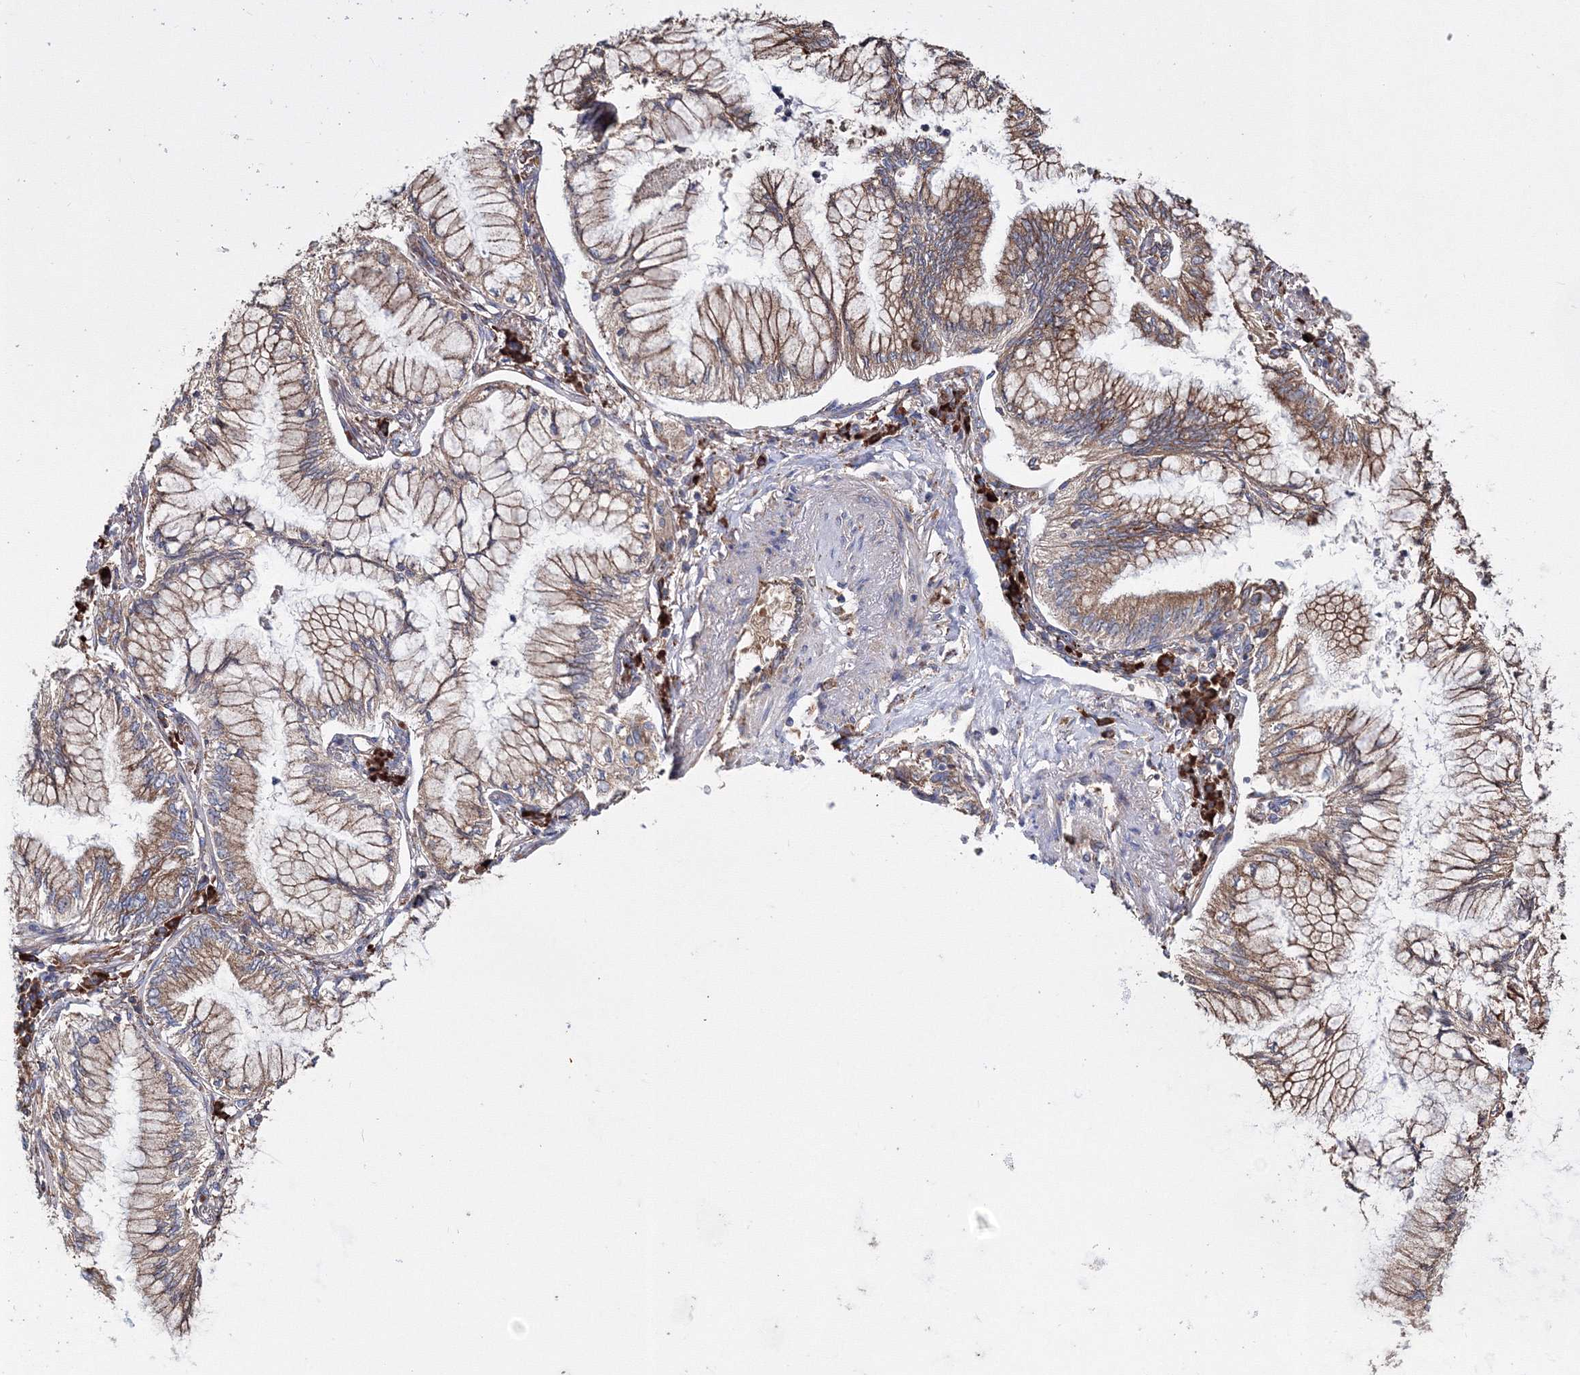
{"staining": {"intensity": "moderate", "quantity": ">75%", "location": "cytoplasmic/membranous"}, "tissue": "lung cancer", "cell_type": "Tumor cells", "image_type": "cancer", "snomed": [{"axis": "morphology", "description": "Adenocarcinoma, NOS"}, {"axis": "topography", "description": "Lung"}], "caption": "Immunohistochemistry (IHC) of lung cancer (adenocarcinoma) reveals medium levels of moderate cytoplasmic/membranous staining in approximately >75% of tumor cells.", "gene": "VPS8", "patient": {"sex": "female", "age": 70}}